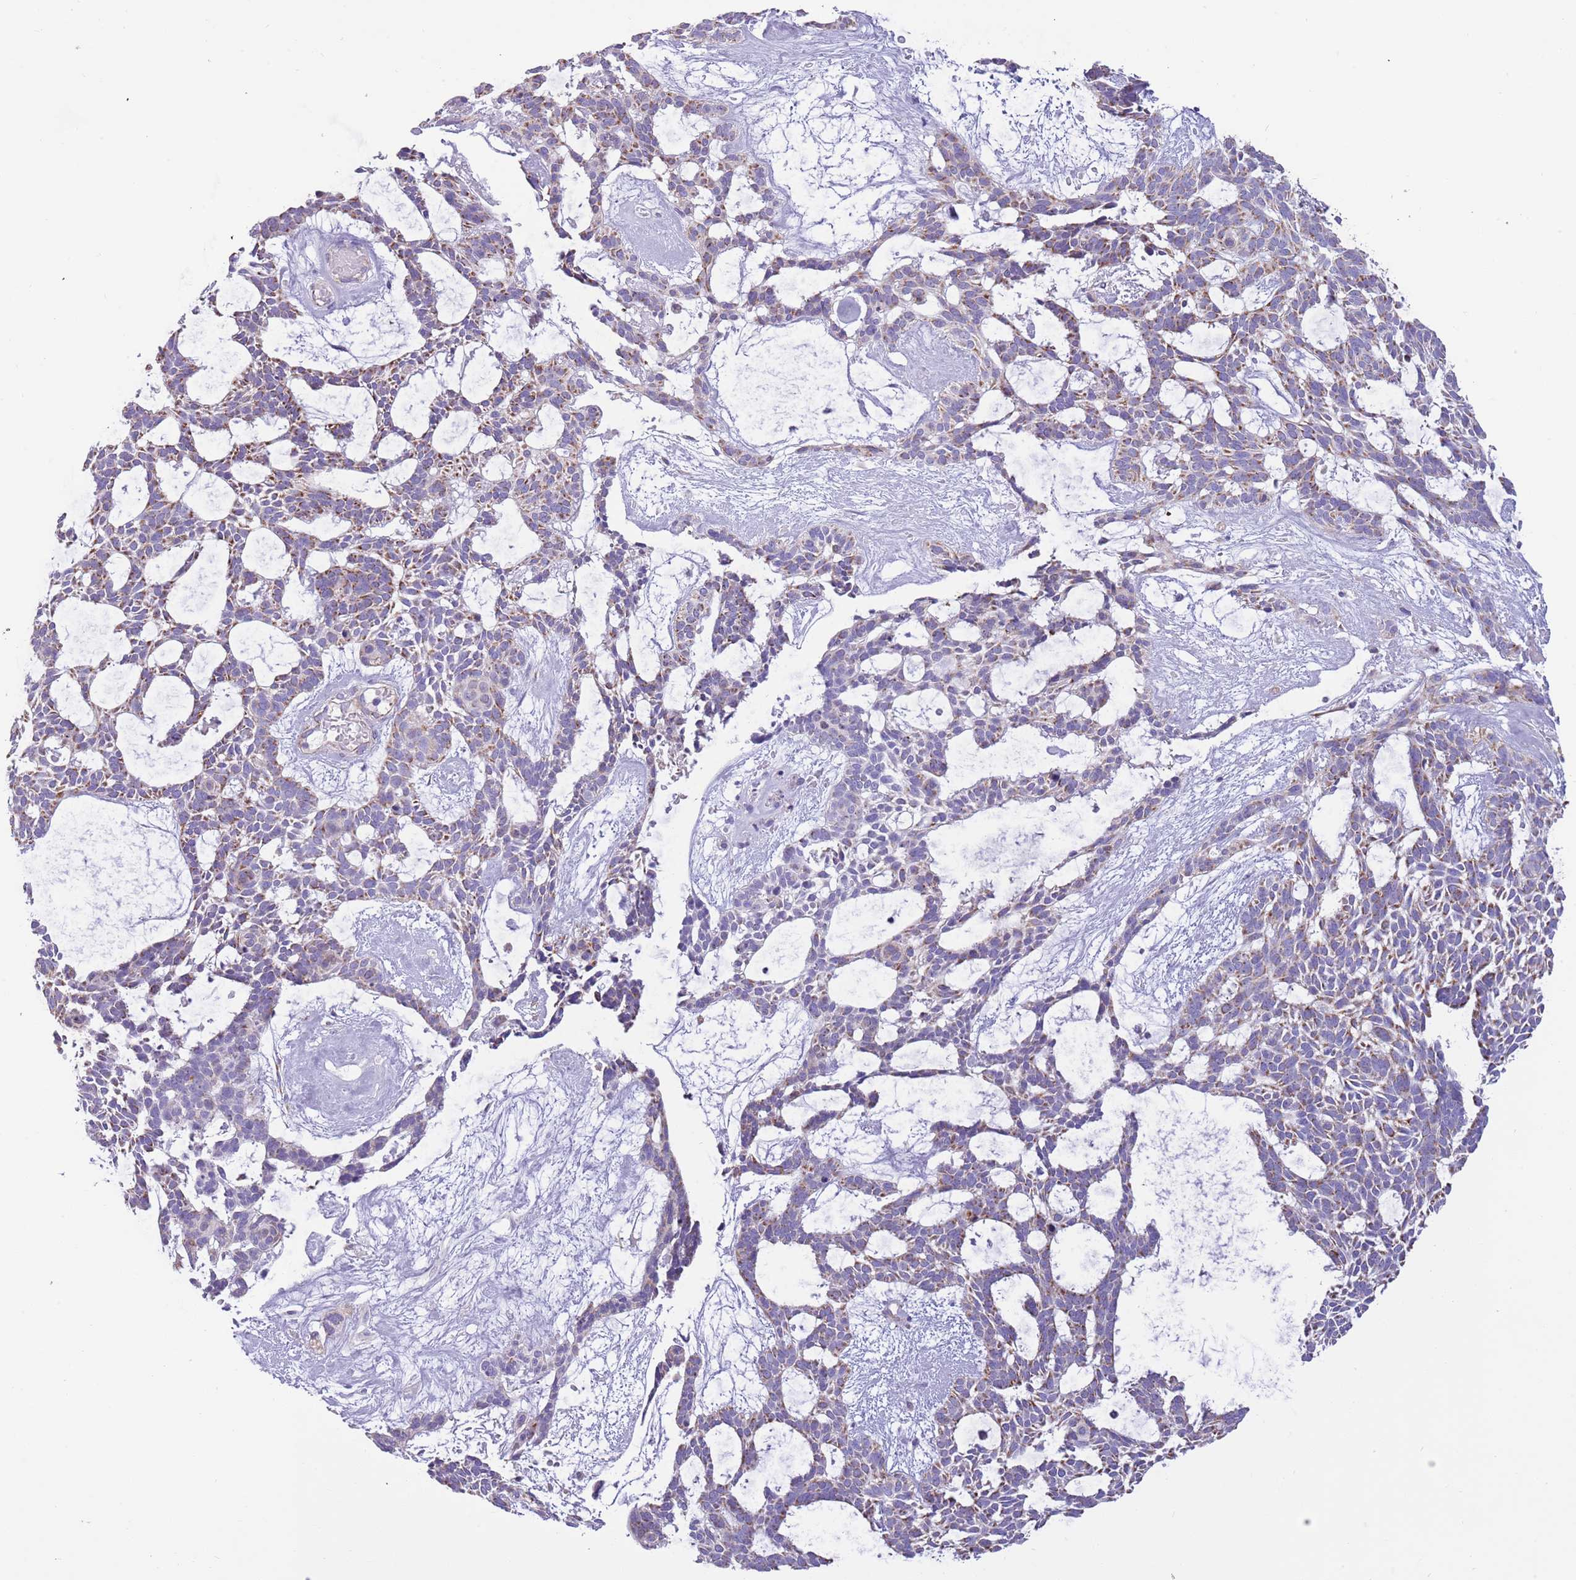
{"staining": {"intensity": "weak", "quantity": ">75%", "location": "cytoplasmic/membranous"}, "tissue": "skin cancer", "cell_type": "Tumor cells", "image_type": "cancer", "snomed": [{"axis": "morphology", "description": "Basal cell carcinoma"}, {"axis": "topography", "description": "Skin"}], "caption": "The photomicrograph demonstrates immunohistochemical staining of skin cancer. There is weak cytoplasmic/membranous staining is appreciated in approximately >75% of tumor cells. (brown staining indicates protein expression, while blue staining denotes nuclei).", "gene": "RNF222", "patient": {"sex": "male", "age": 61}}